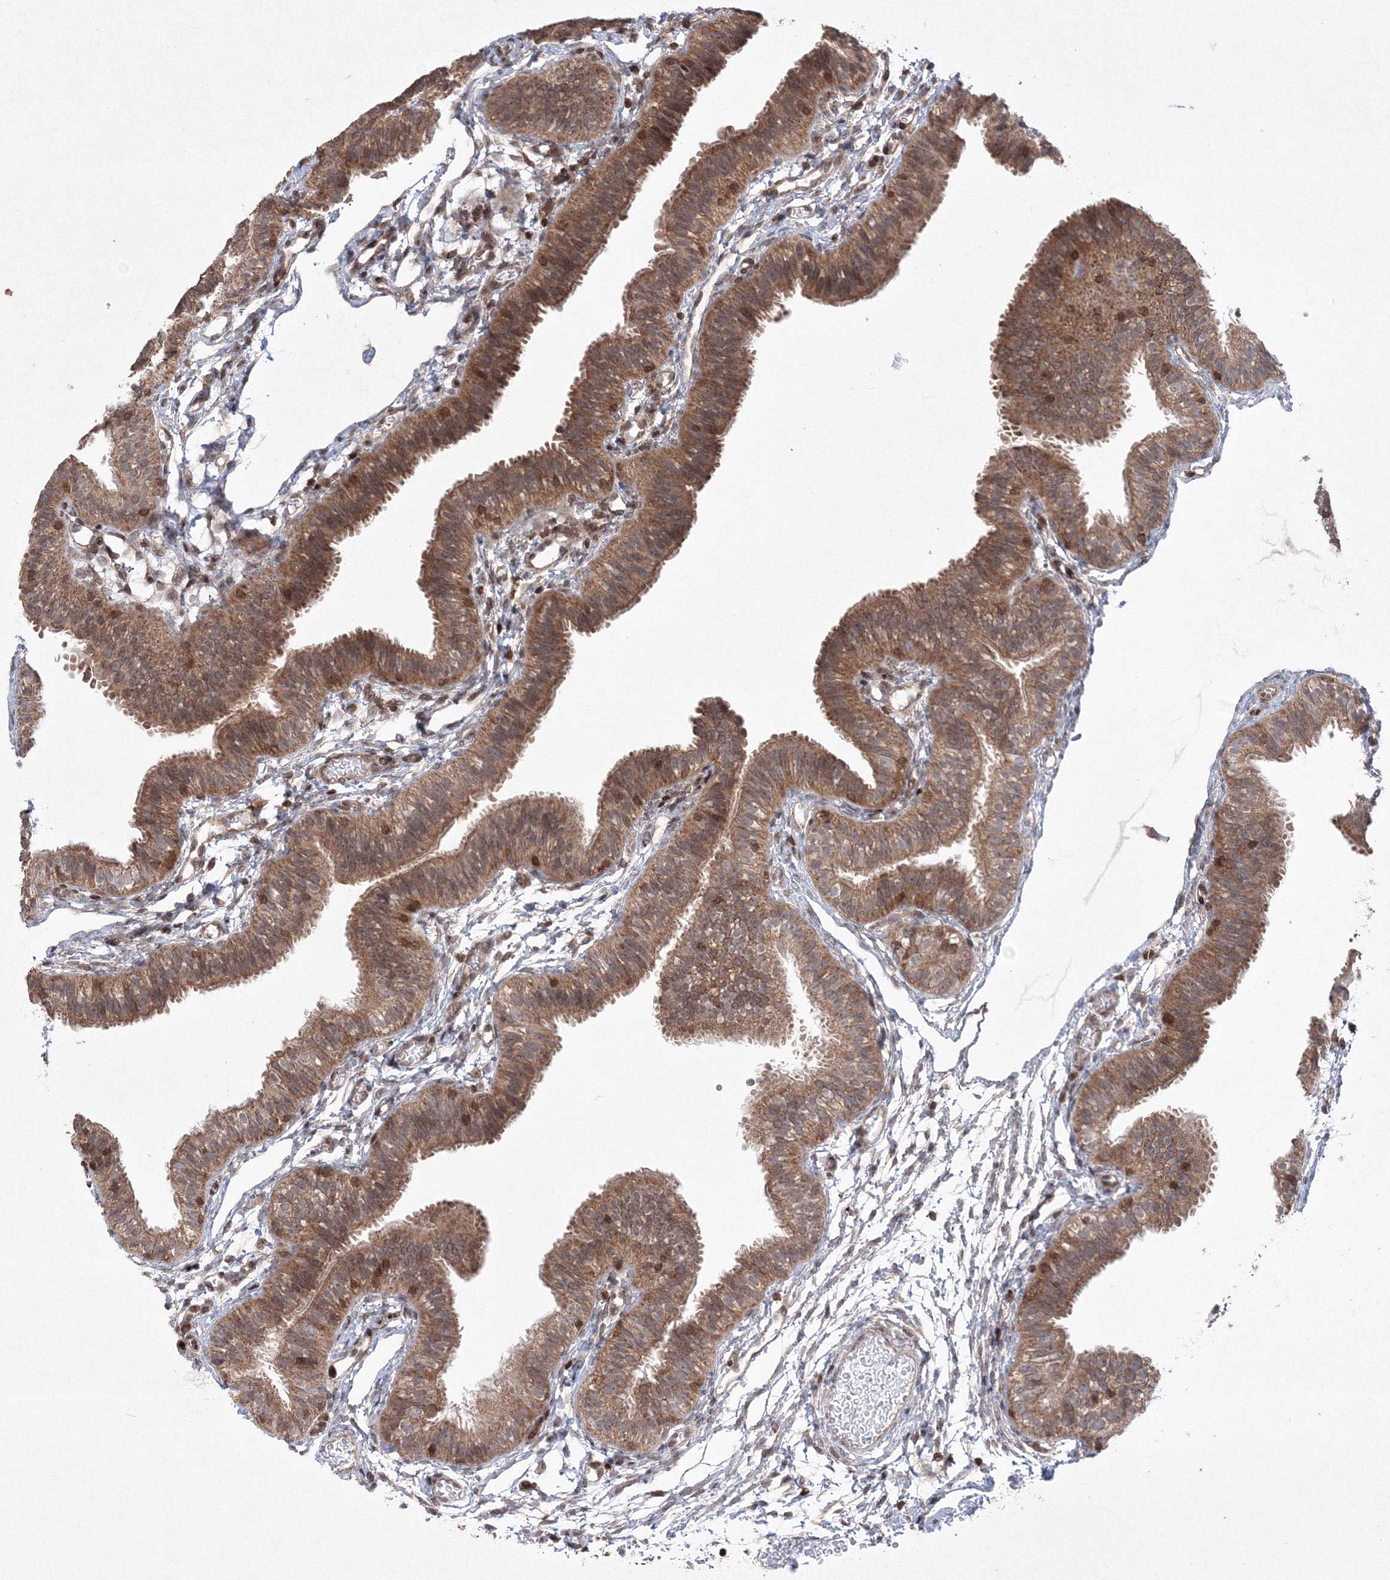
{"staining": {"intensity": "moderate", "quantity": ">75%", "location": "cytoplasmic/membranous,nuclear"}, "tissue": "fallopian tube", "cell_type": "Glandular cells", "image_type": "normal", "snomed": [{"axis": "morphology", "description": "Normal tissue, NOS"}, {"axis": "topography", "description": "Fallopian tube"}], "caption": "Immunohistochemical staining of unremarkable human fallopian tube shows medium levels of moderate cytoplasmic/membranous,nuclear expression in about >75% of glandular cells. Nuclei are stained in blue.", "gene": "MKRN2", "patient": {"sex": "female", "age": 35}}